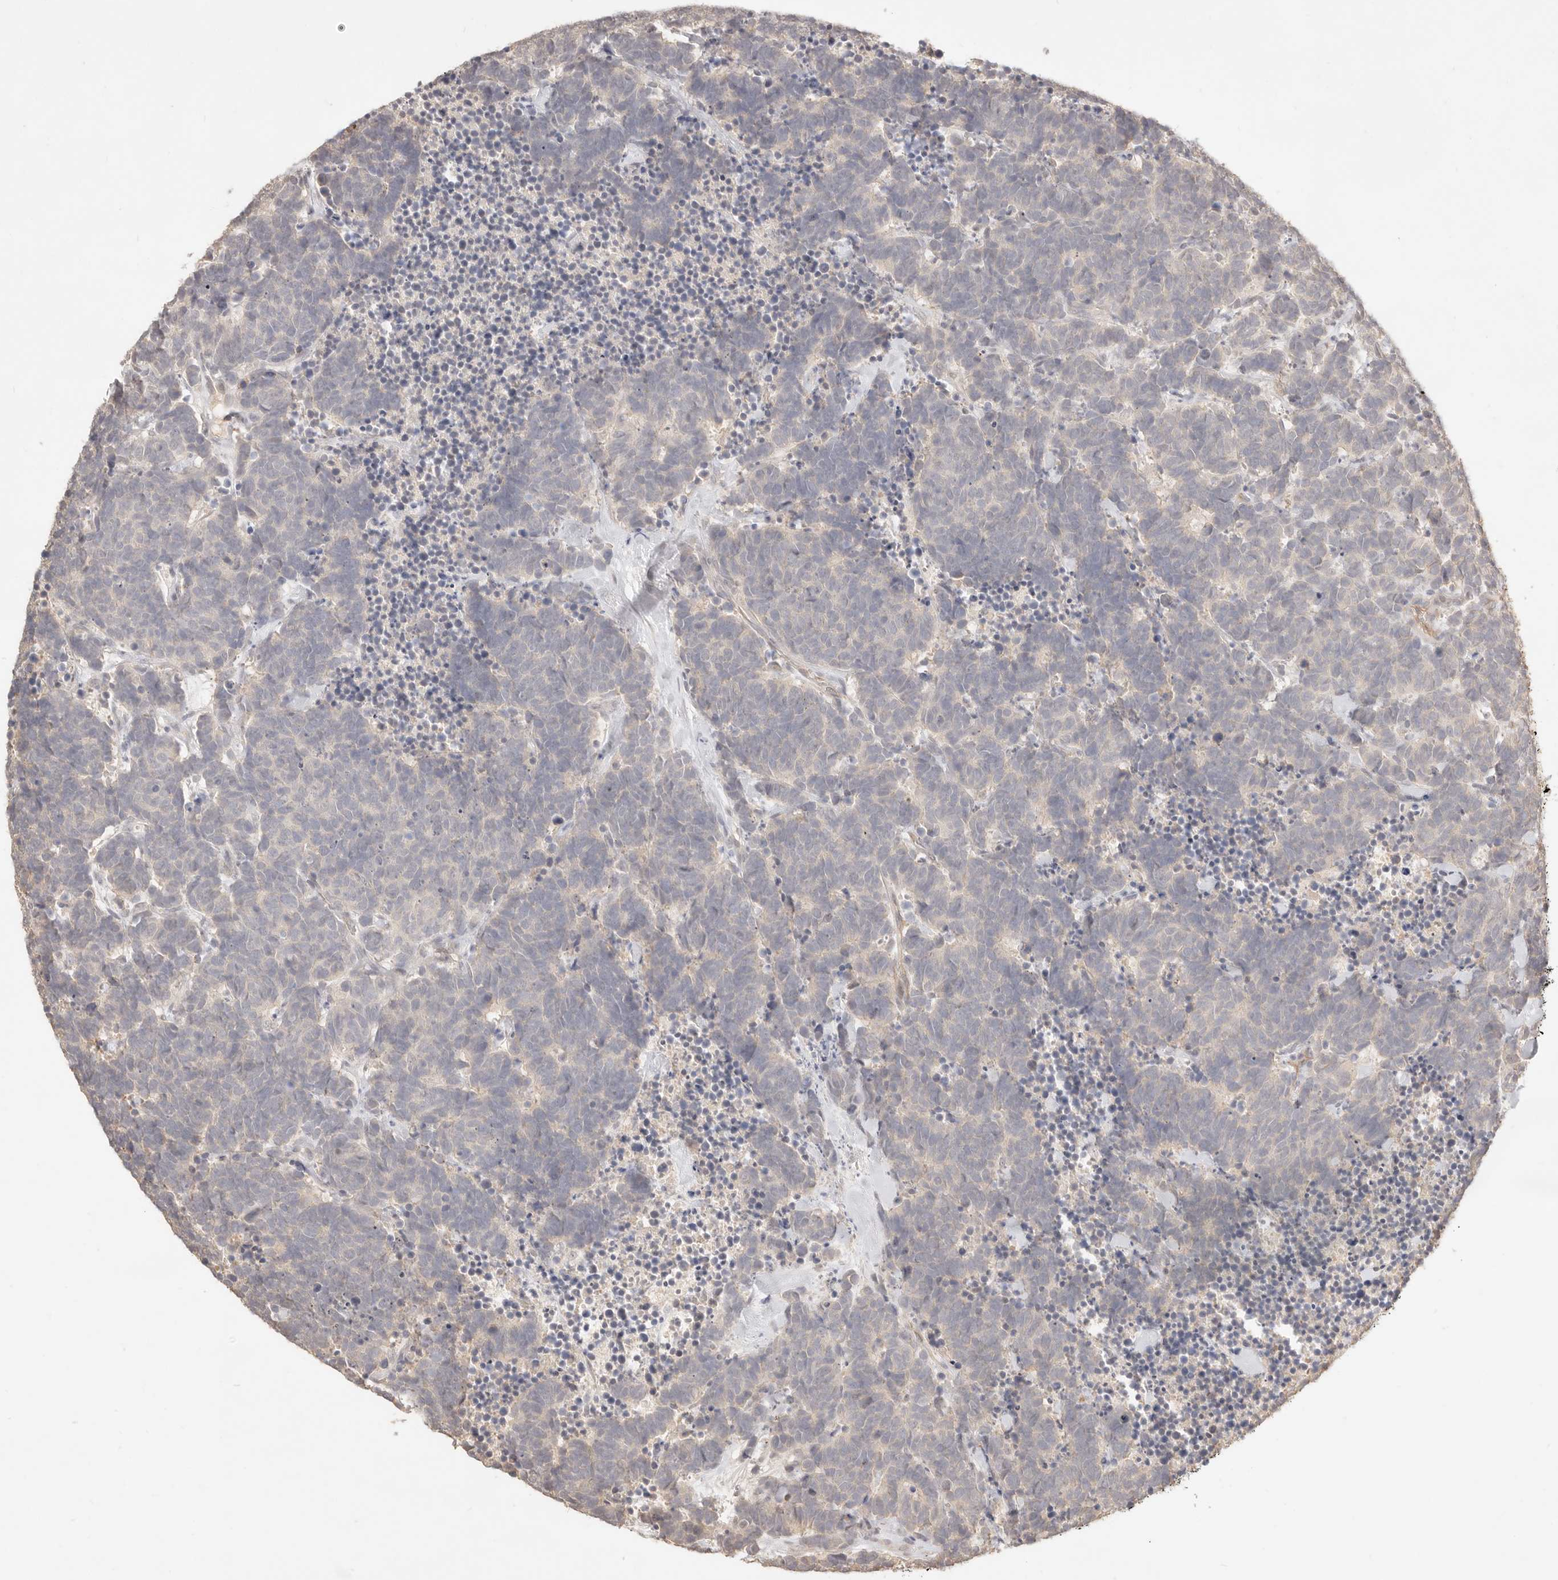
{"staining": {"intensity": "negative", "quantity": "none", "location": "none"}, "tissue": "carcinoid", "cell_type": "Tumor cells", "image_type": "cancer", "snomed": [{"axis": "morphology", "description": "Carcinoma, NOS"}, {"axis": "morphology", "description": "Carcinoid, malignant, NOS"}, {"axis": "topography", "description": "Urinary bladder"}], "caption": "Carcinoid was stained to show a protein in brown. There is no significant expression in tumor cells.", "gene": "MEP1A", "patient": {"sex": "male", "age": 57}}